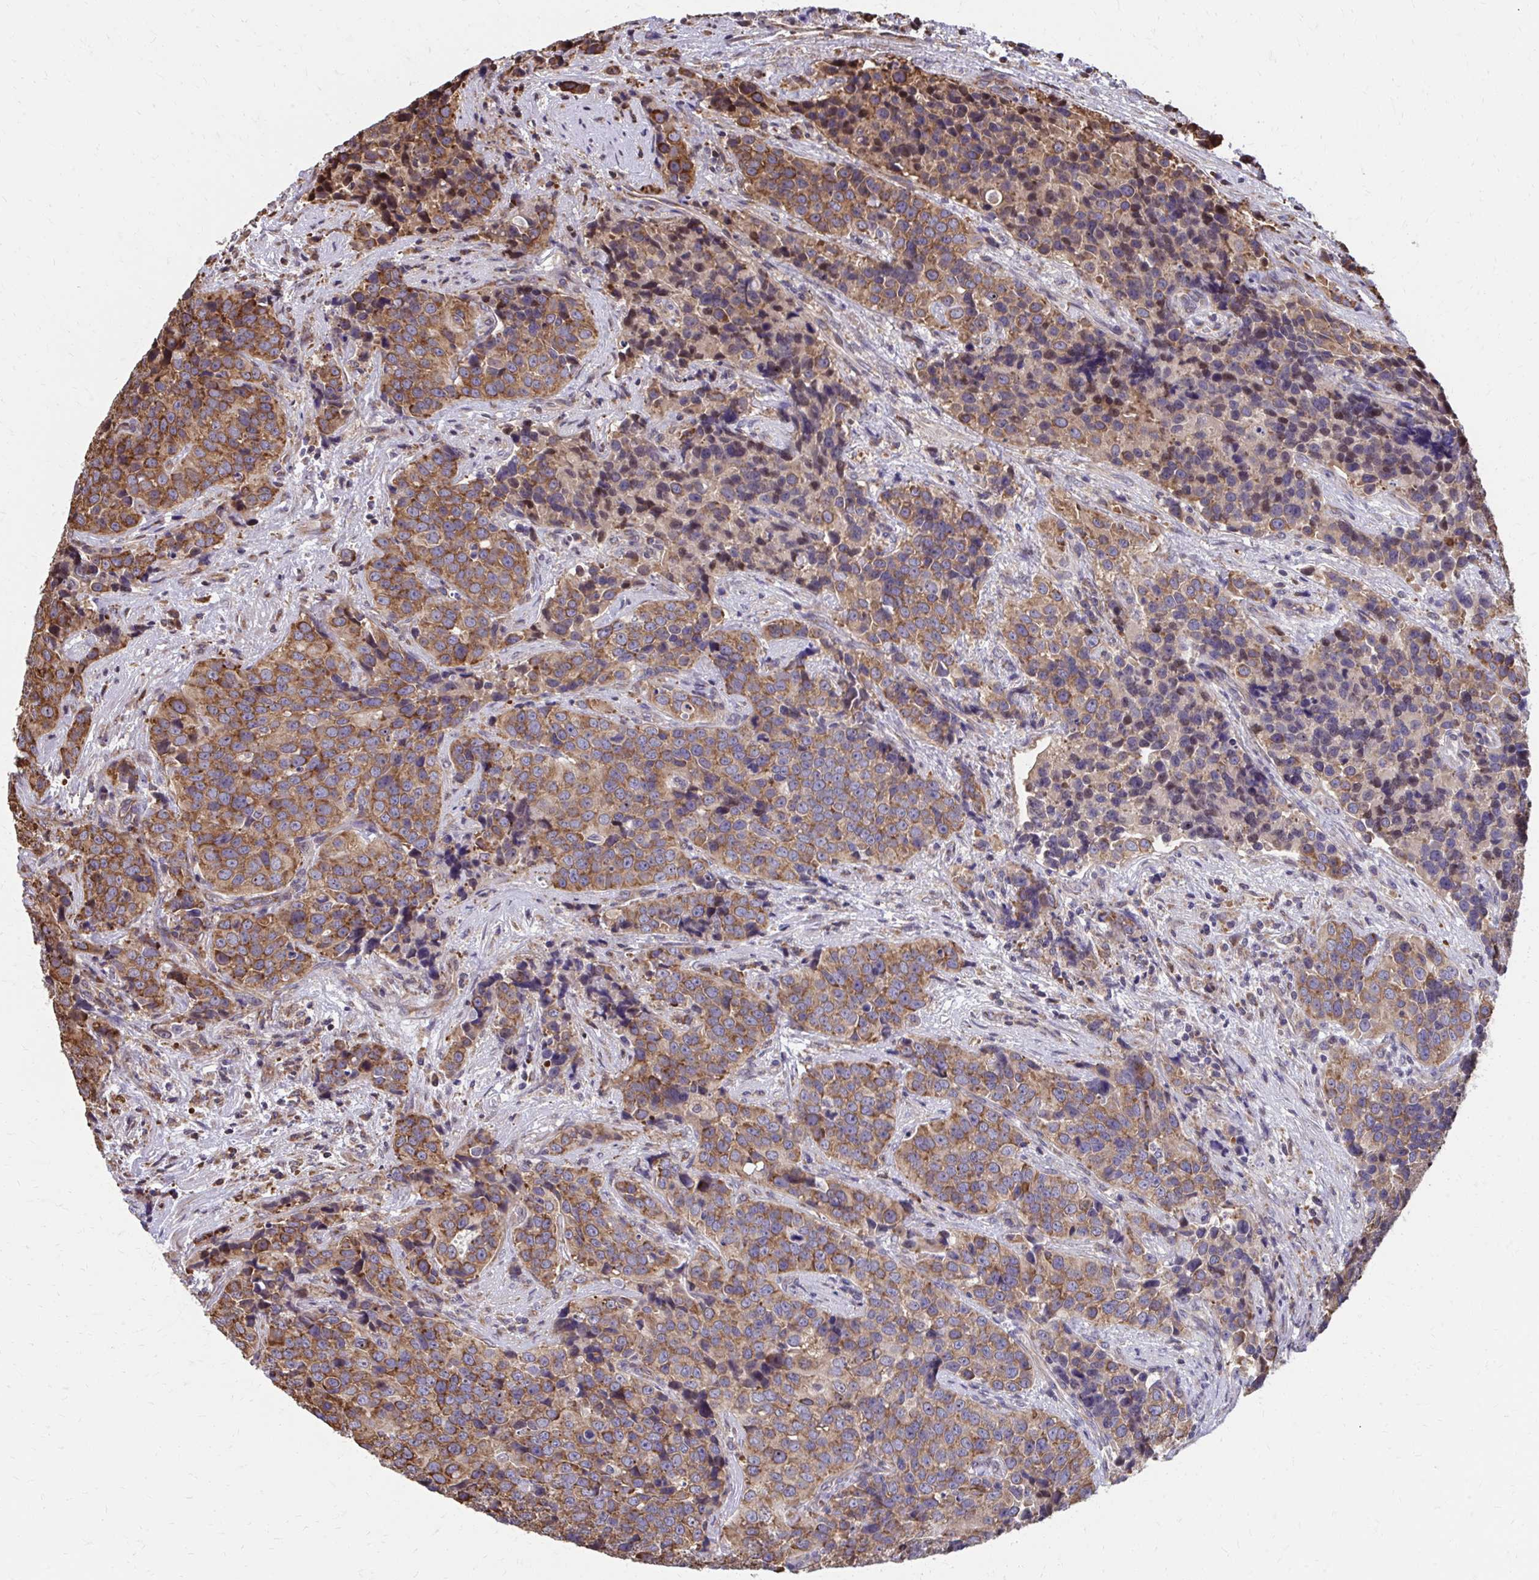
{"staining": {"intensity": "moderate", "quantity": ">75%", "location": "cytoplasmic/membranous"}, "tissue": "urothelial cancer", "cell_type": "Tumor cells", "image_type": "cancer", "snomed": [{"axis": "morphology", "description": "Urothelial carcinoma, NOS"}, {"axis": "topography", "description": "Urinary bladder"}], "caption": "Immunohistochemical staining of human urothelial cancer demonstrates medium levels of moderate cytoplasmic/membranous expression in about >75% of tumor cells.", "gene": "ZNF778", "patient": {"sex": "male", "age": 52}}